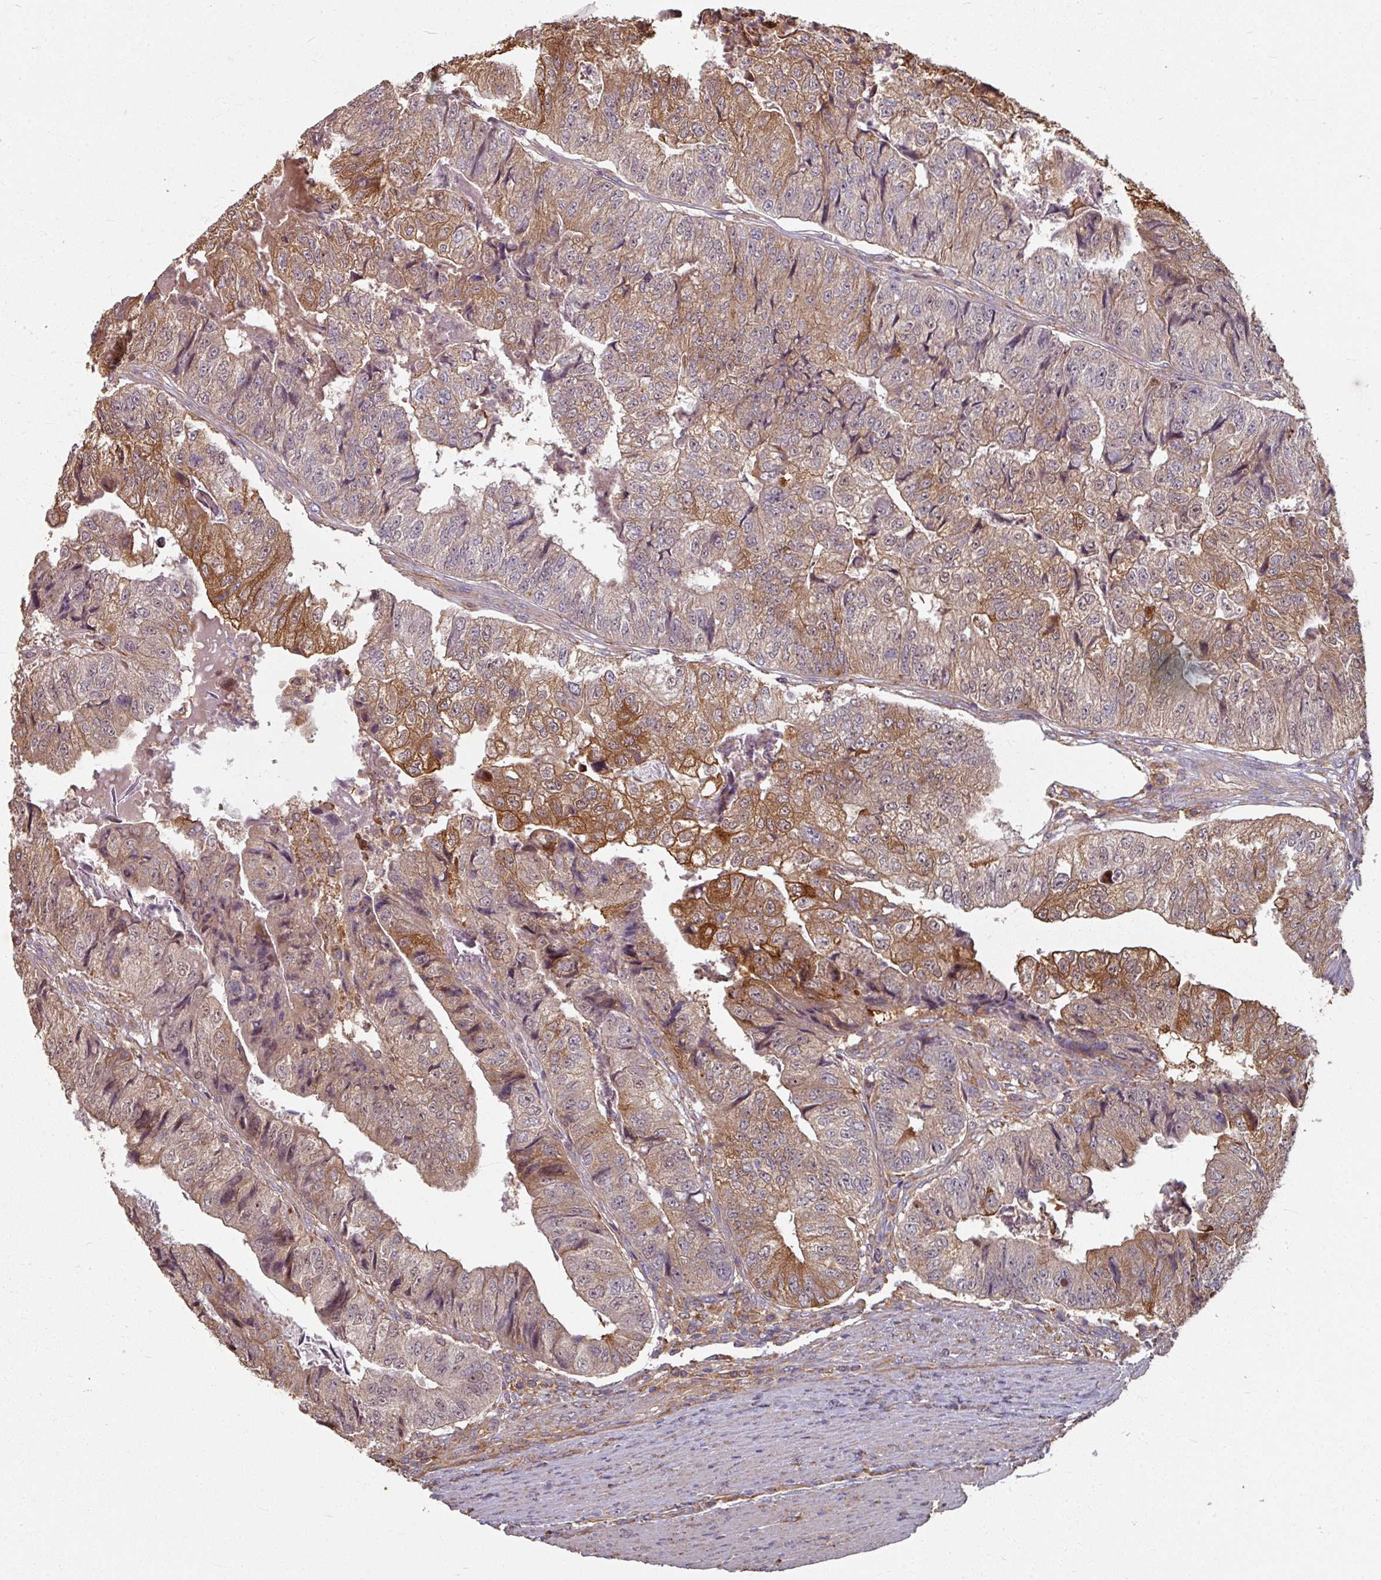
{"staining": {"intensity": "moderate", "quantity": ">75%", "location": "cytoplasmic/membranous"}, "tissue": "colorectal cancer", "cell_type": "Tumor cells", "image_type": "cancer", "snomed": [{"axis": "morphology", "description": "Adenocarcinoma, NOS"}, {"axis": "topography", "description": "Colon"}], "caption": "Brown immunohistochemical staining in human colorectal cancer (adenocarcinoma) demonstrates moderate cytoplasmic/membranous staining in about >75% of tumor cells.", "gene": "CCDC68", "patient": {"sex": "female", "age": 67}}